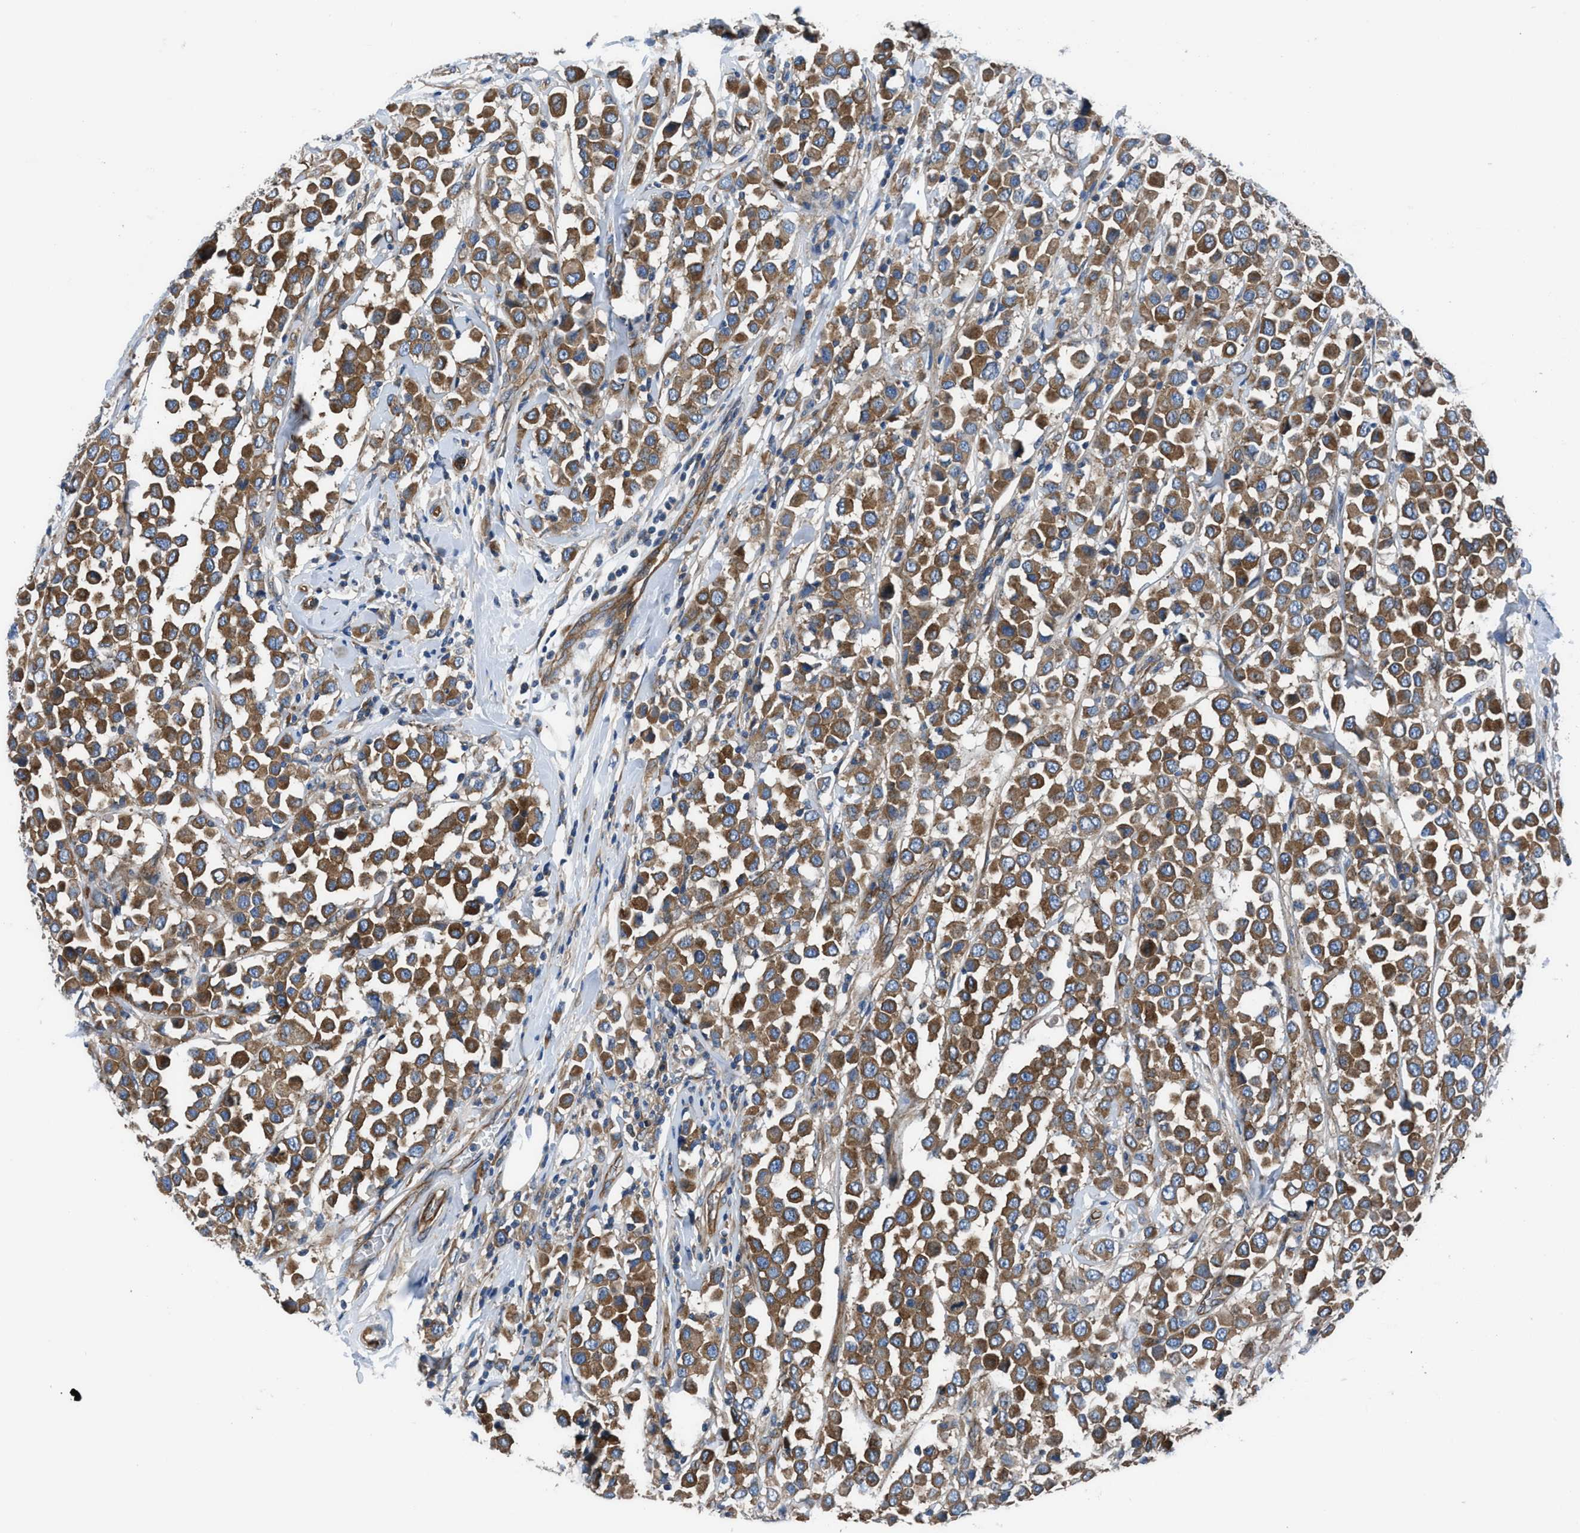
{"staining": {"intensity": "moderate", "quantity": ">75%", "location": "cytoplasmic/membranous"}, "tissue": "breast cancer", "cell_type": "Tumor cells", "image_type": "cancer", "snomed": [{"axis": "morphology", "description": "Duct carcinoma"}, {"axis": "topography", "description": "Breast"}], "caption": "Human breast infiltrating ductal carcinoma stained with a protein marker reveals moderate staining in tumor cells.", "gene": "TRIP4", "patient": {"sex": "female", "age": 61}}